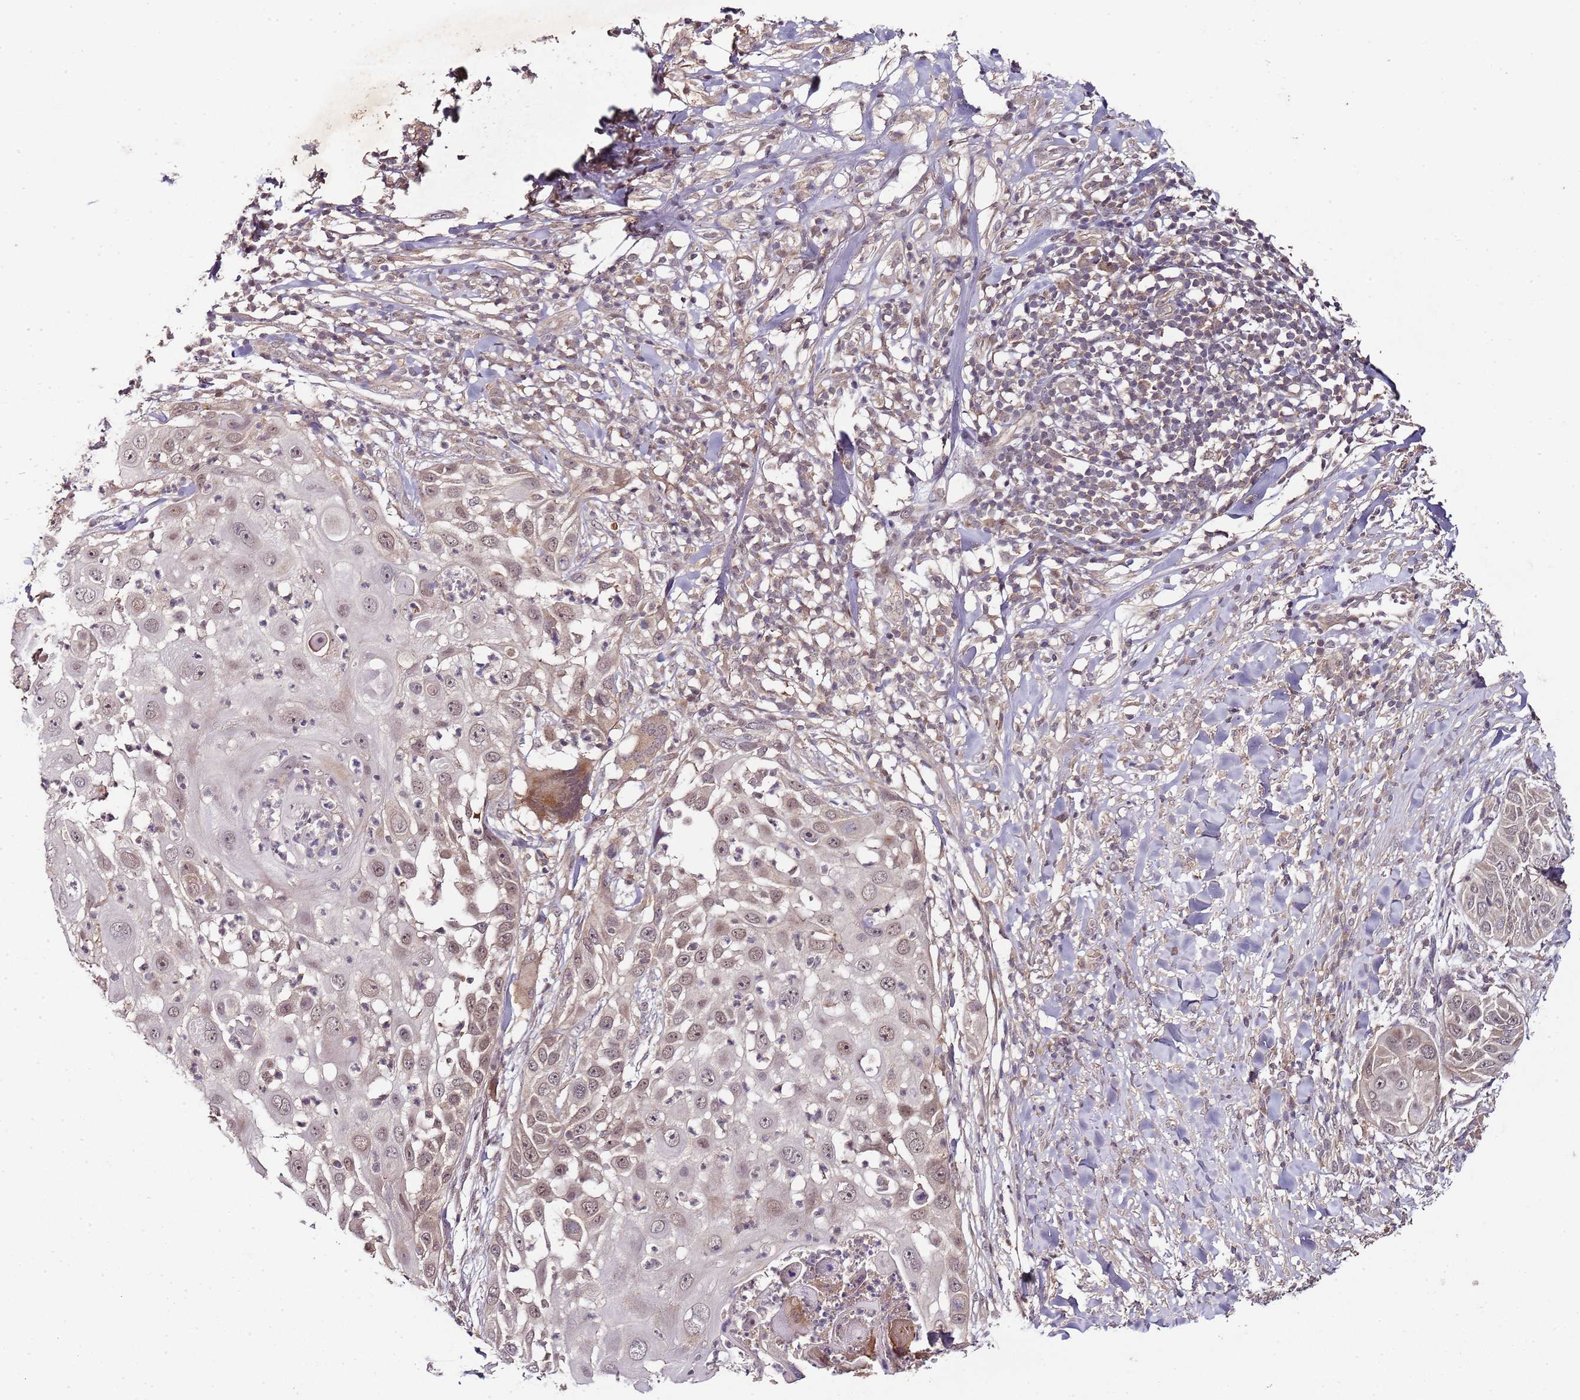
{"staining": {"intensity": "weak", "quantity": "25%-75%", "location": "cytoplasmic/membranous,nuclear"}, "tissue": "skin cancer", "cell_type": "Tumor cells", "image_type": "cancer", "snomed": [{"axis": "morphology", "description": "Squamous cell carcinoma, NOS"}, {"axis": "topography", "description": "Skin"}], "caption": "Skin cancer tissue shows weak cytoplasmic/membranous and nuclear staining in approximately 25%-75% of tumor cells, visualized by immunohistochemistry.", "gene": "LIN37", "patient": {"sex": "female", "age": 44}}